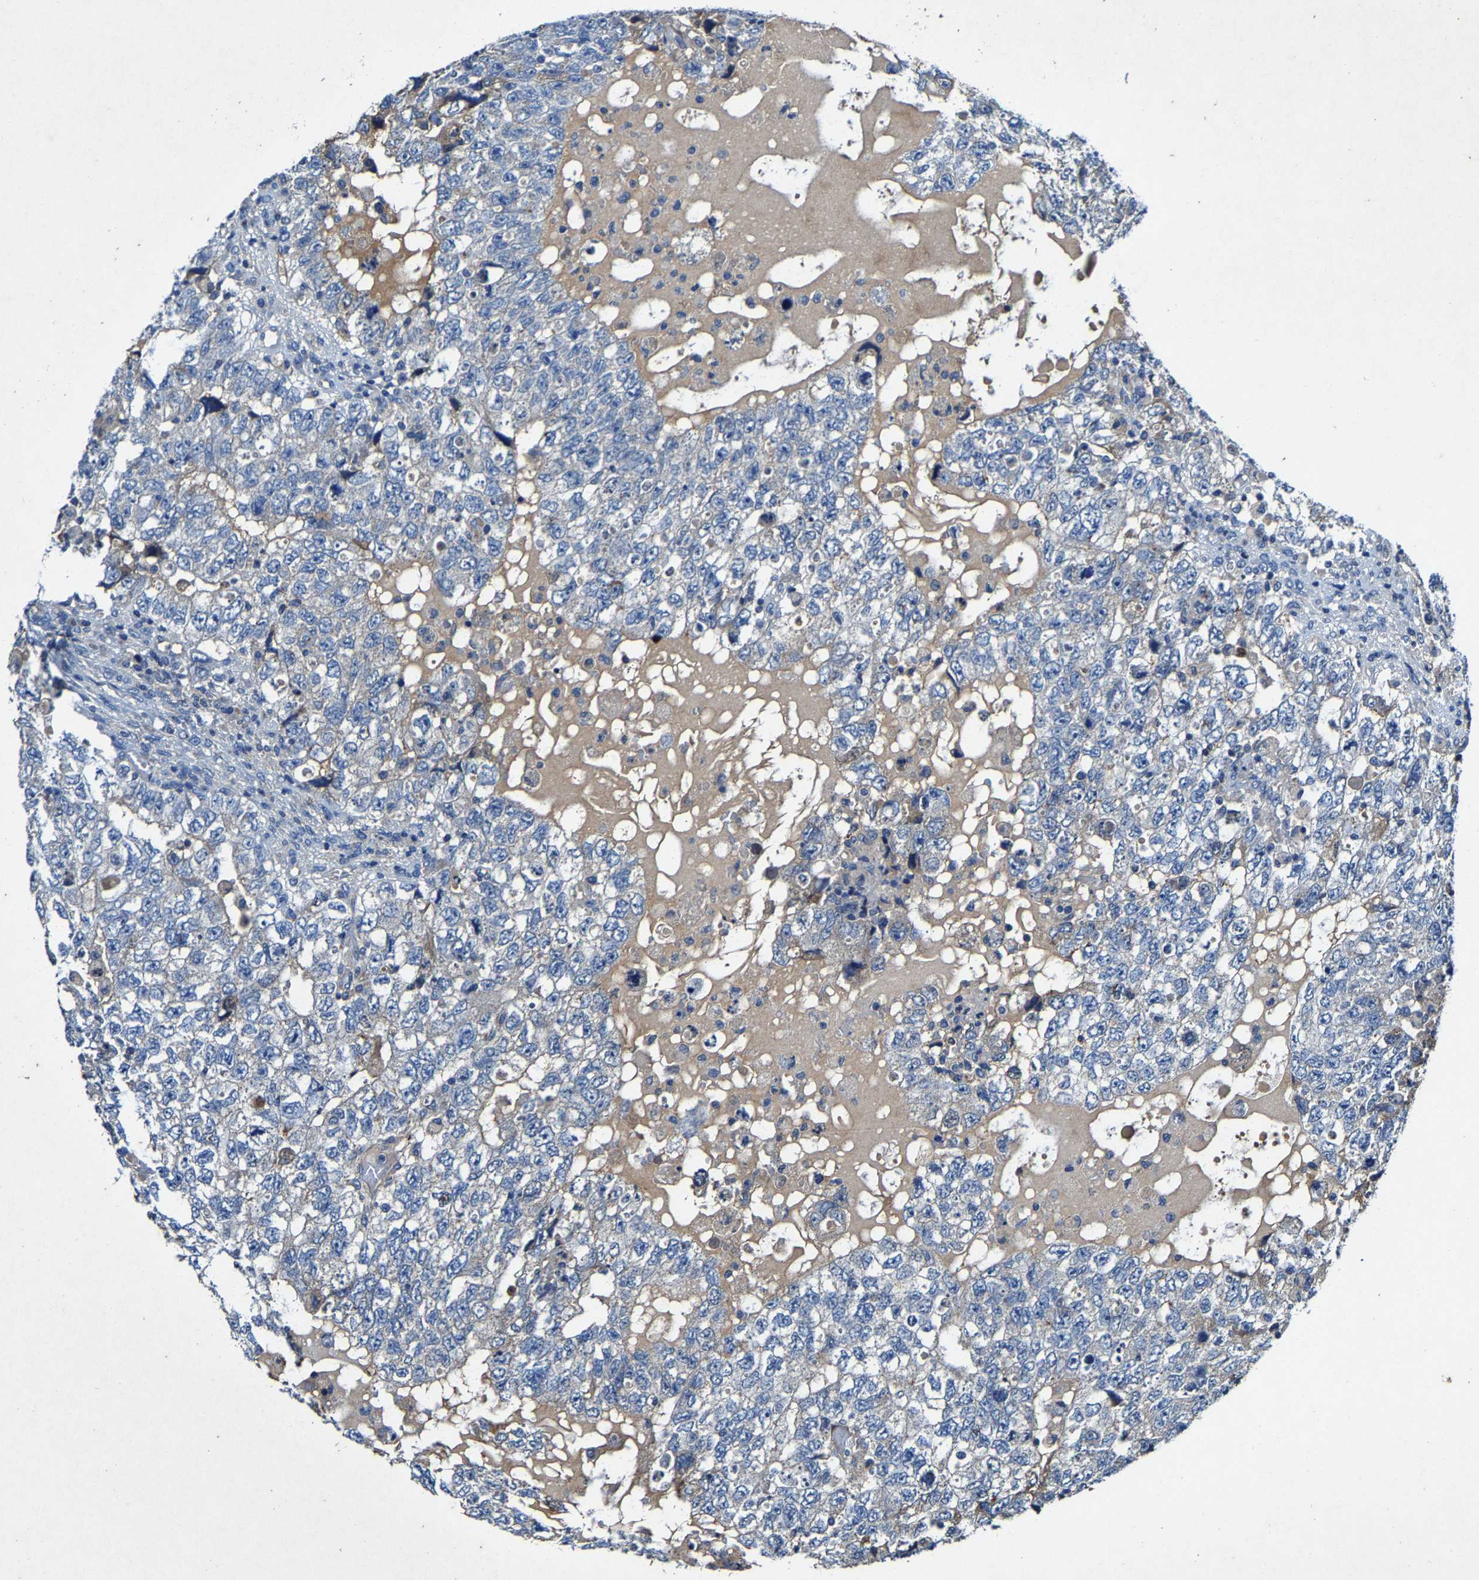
{"staining": {"intensity": "negative", "quantity": "none", "location": "none"}, "tissue": "testis cancer", "cell_type": "Tumor cells", "image_type": "cancer", "snomed": [{"axis": "morphology", "description": "Carcinoma, Embryonal, NOS"}, {"axis": "topography", "description": "Testis"}], "caption": "Photomicrograph shows no protein positivity in tumor cells of testis cancer tissue.", "gene": "SLC25A25", "patient": {"sex": "male", "age": 36}}